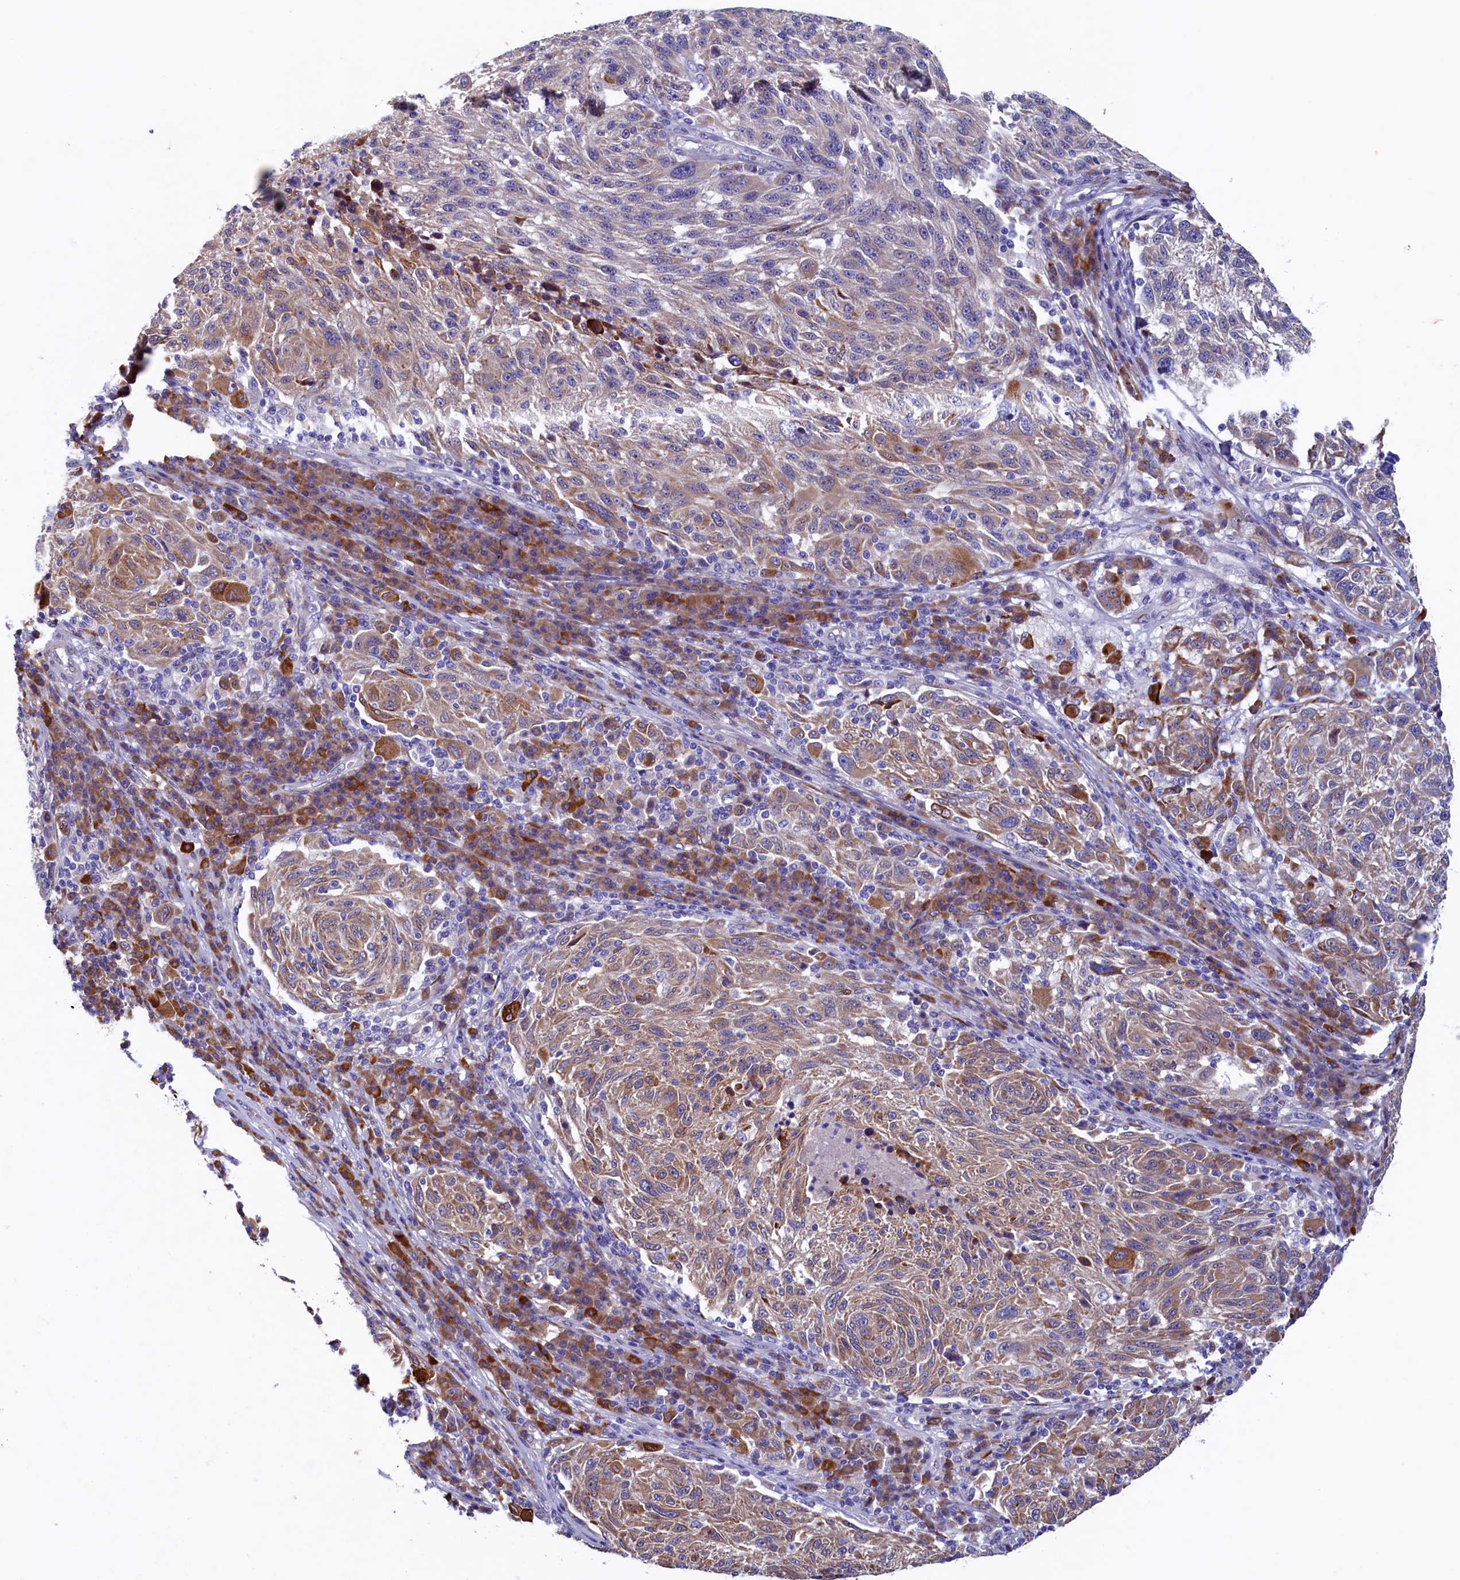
{"staining": {"intensity": "moderate", "quantity": "25%-75%", "location": "cytoplasmic/membranous"}, "tissue": "melanoma", "cell_type": "Tumor cells", "image_type": "cancer", "snomed": [{"axis": "morphology", "description": "Malignant melanoma, NOS"}, {"axis": "topography", "description": "Skin"}], "caption": "Human melanoma stained with a brown dye displays moderate cytoplasmic/membranous positive expression in approximately 25%-75% of tumor cells.", "gene": "CBLIF", "patient": {"sex": "male", "age": 53}}